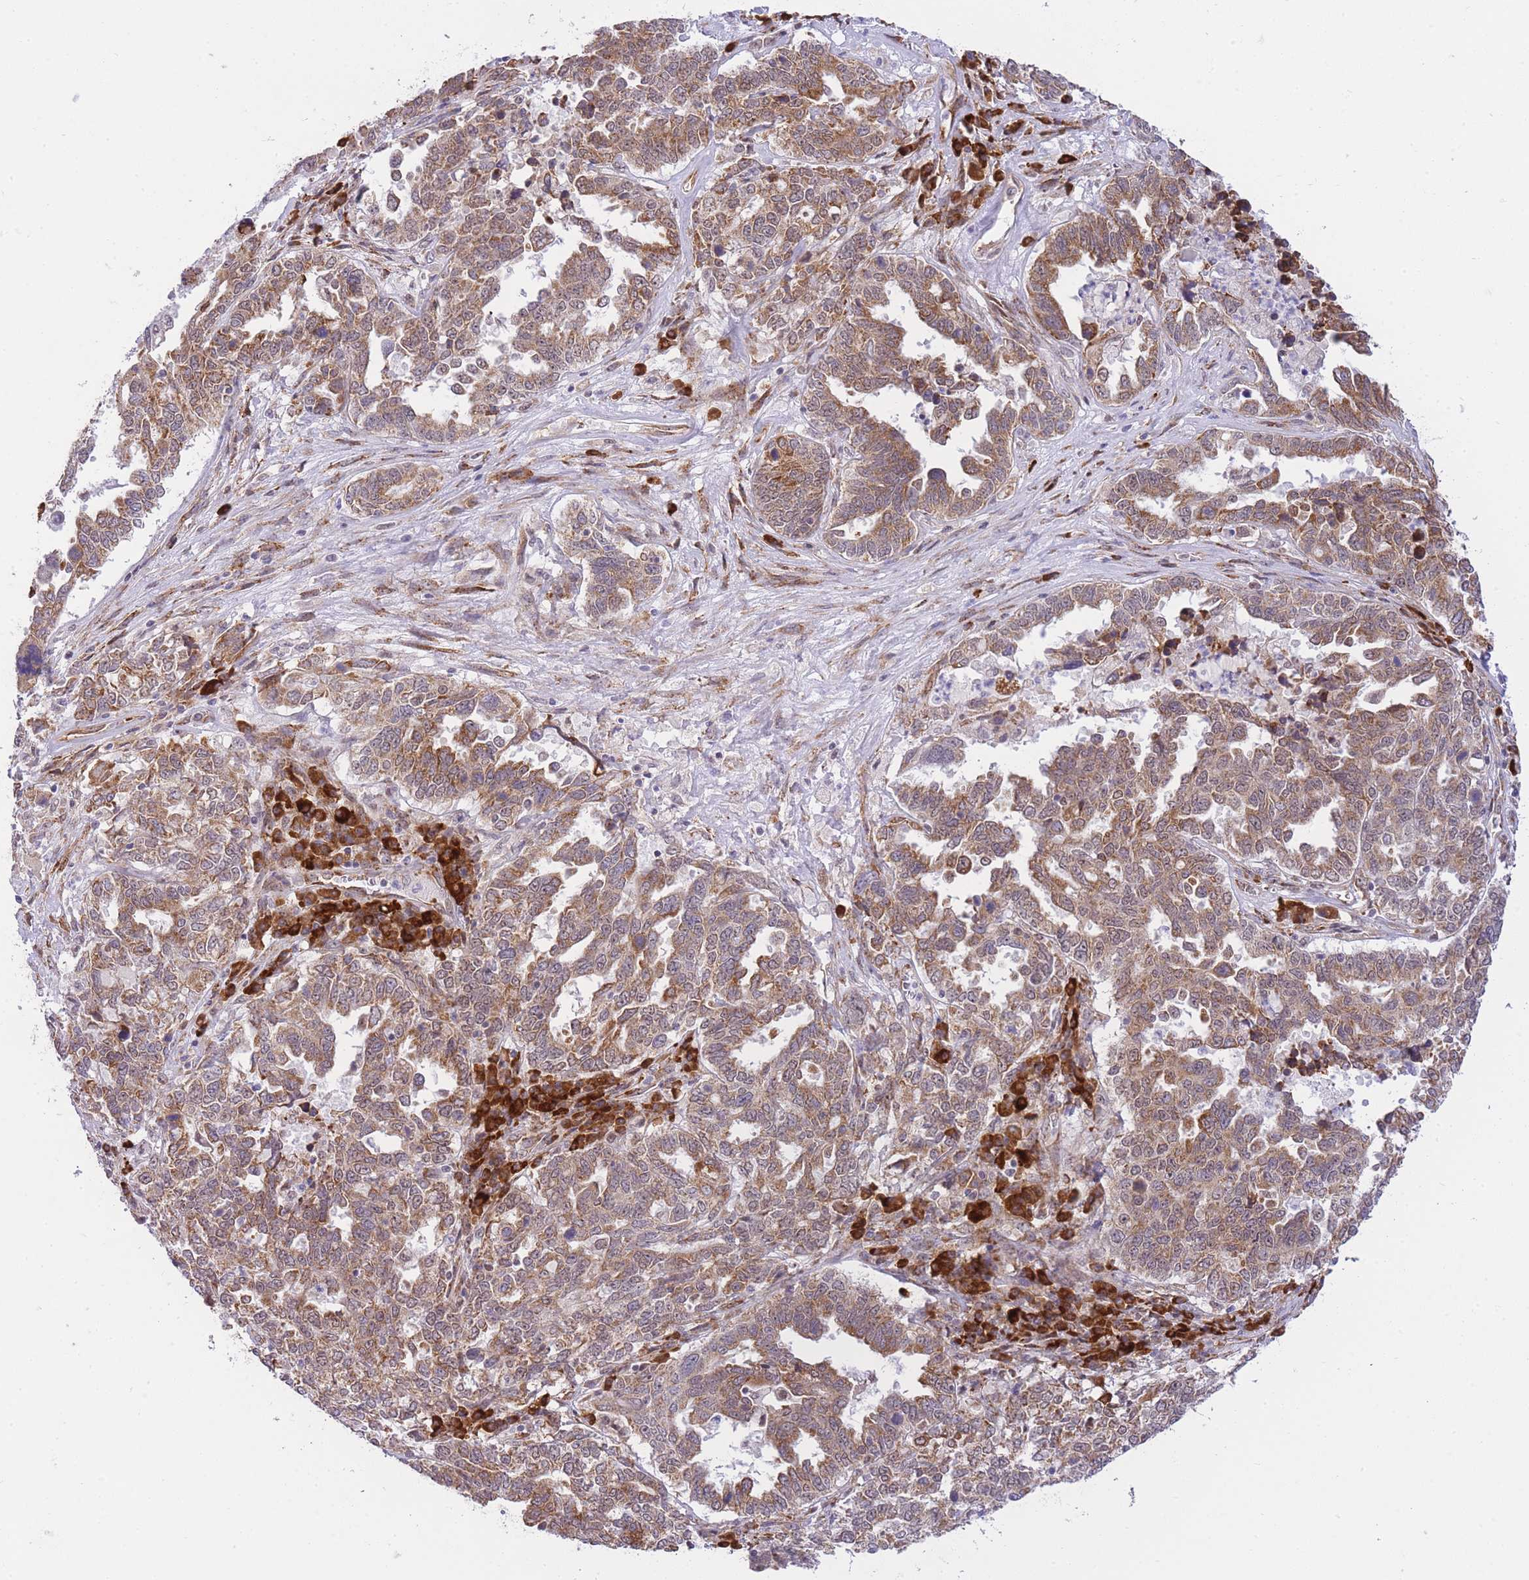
{"staining": {"intensity": "moderate", "quantity": ">75%", "location": "cytoplasmic/membranous"}, "tissue": "ovarian cancer", "cell_type": "Tumor cells", "image_type": "cancer", "snomed": [{"axis": "morphology", "description": "Carcinoma, endometroid"}, {"axis": "topography", "description": "Ovary"}], "caption": "DAB (3,3'-diaminobenzidine) immunohistochemical staining of human ovarian endometroid carcinoma reveals moderate cytoplasmic/membranous protein staining in about >75% of tumor cells.", "gene": "EXOSC8", "patient": {"sex": "female", "age": 62}}